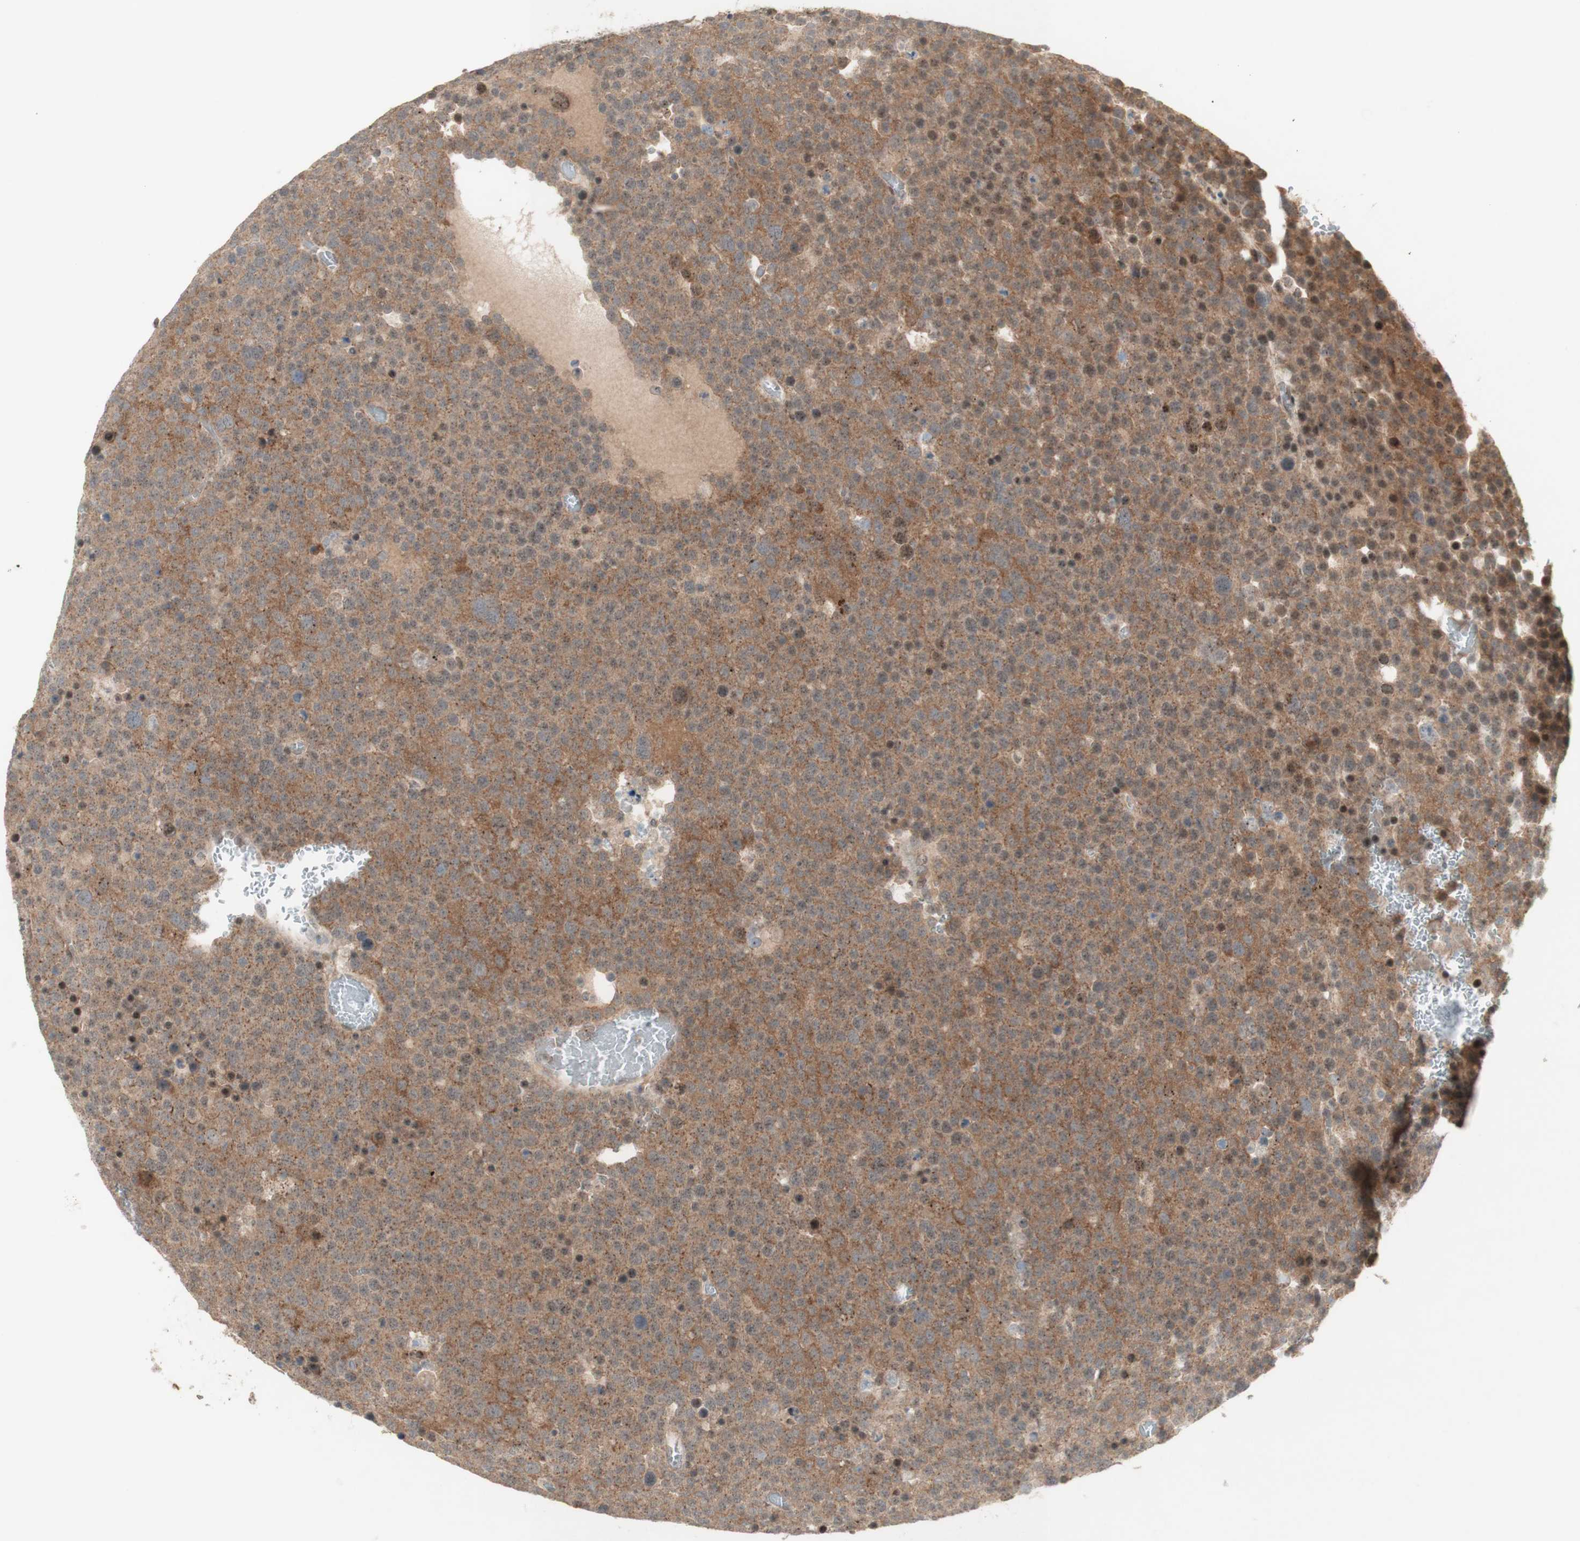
{"staining": {"intensity": "moderate", "quantity": ">75%", "location": "cytoplasmic/membranous"}, "tissue": "testis cancer", "cell_type": "Tumor cells", "image_type": "cancer", "snomed": [{"axis": "morphology", "description": "Seminoma, NOS"}, {"axis": "topography", "description": "Testis"}], "caption": "Immunohistochemistry (IHC) (DAB) staining of human testis cancer (seminoma) reveals moderate cytoplasmic/membranous protein positivity in about >75% of tumor cells.", "gene": "CYLD", "patient": {"sex": "male", "age": 71}}